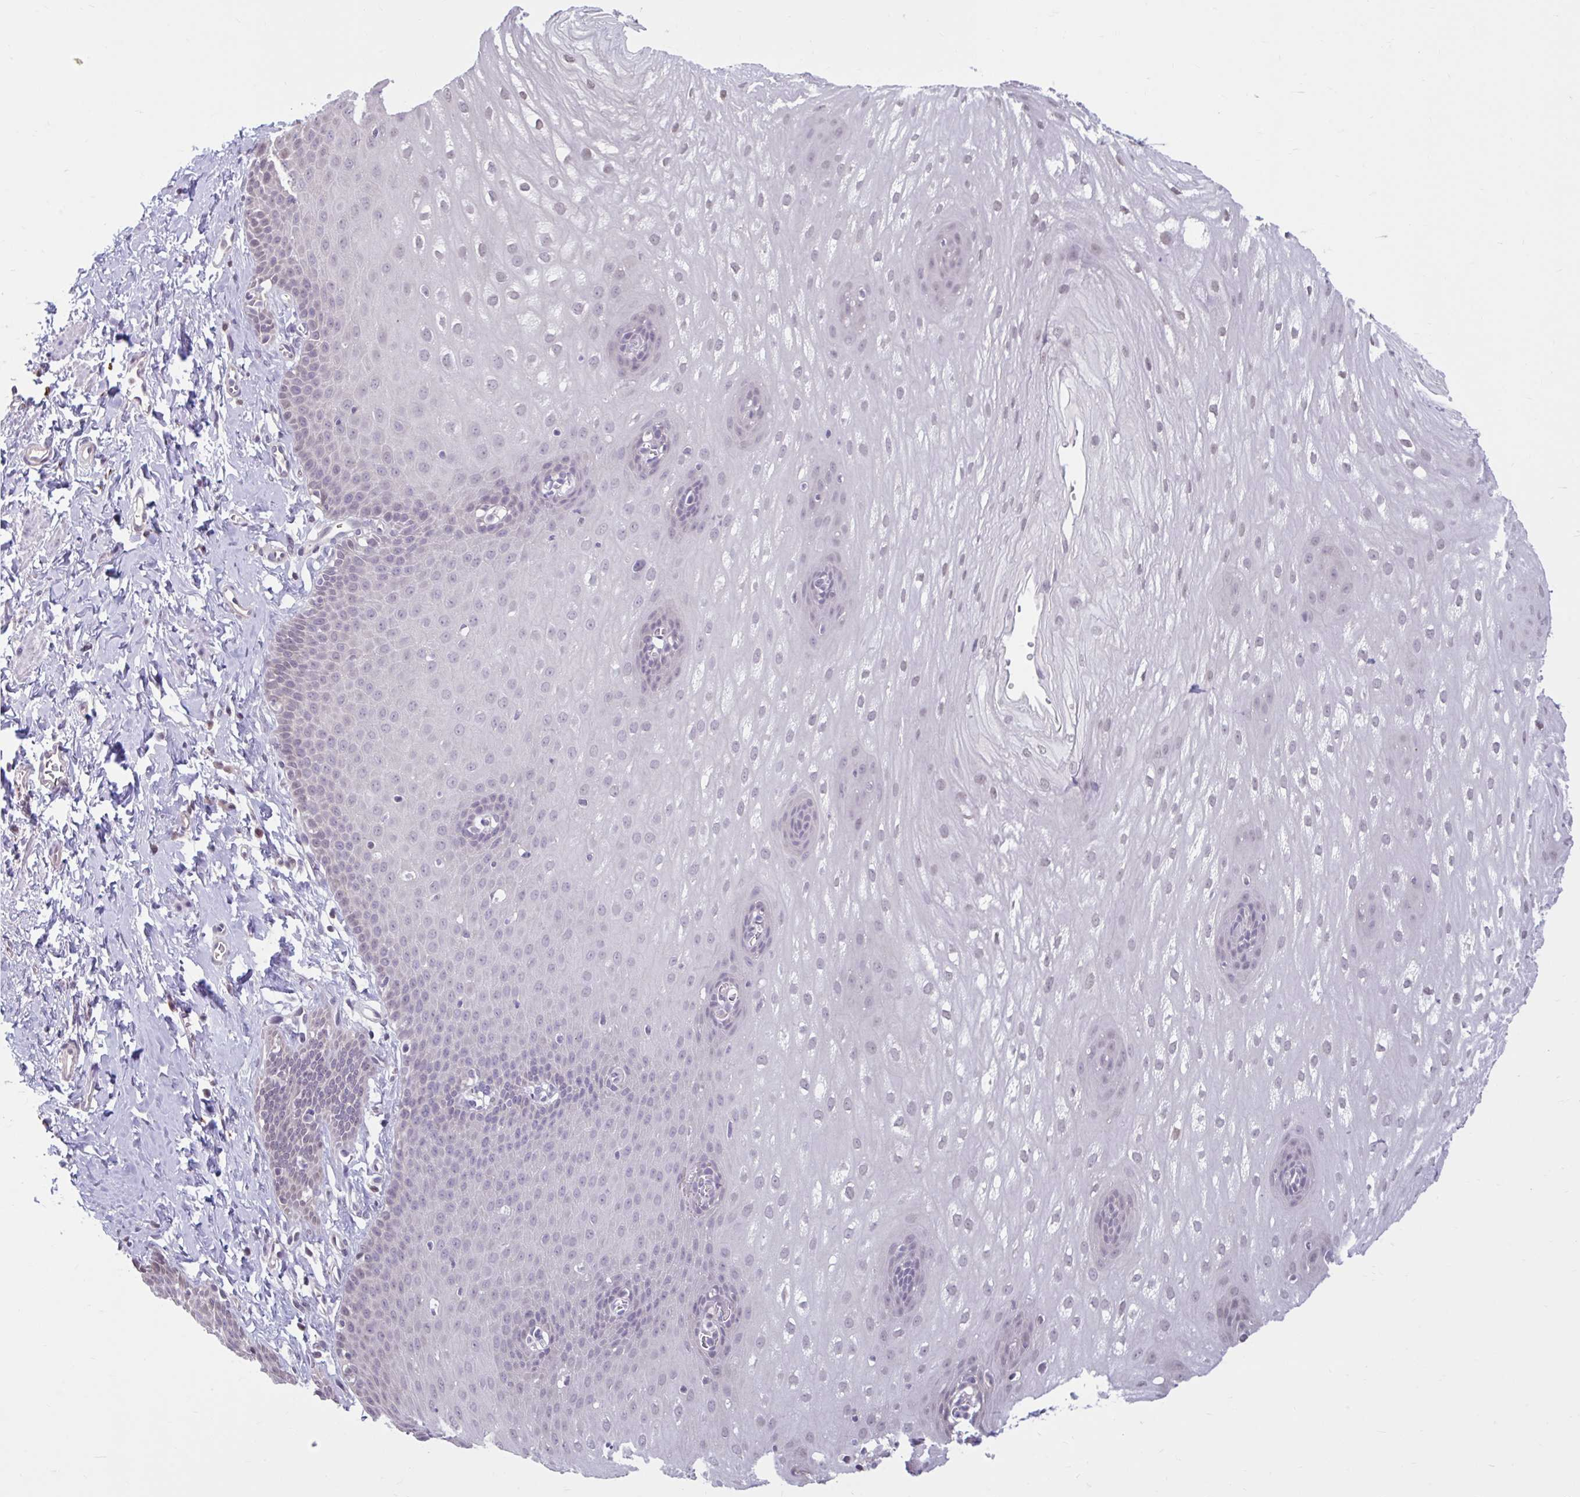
{"staining": {"intensity": "weak", "quantity": "<25%", "location": "nuclear"}, "tissue": "esophagus", "cell_type": "Squamous epithelial cells", "image_type": "normal", "snomed": [{"axis": "morphology", "description": "Normal tissue, NOS"}, {"axis": "topography", "description": "Esophagus"}], "caption": "Squamous epithelial cells are negative for protein expression in normal human esophagus. (Brightfield microscopy of DAB (3,3'-diaminobenzidine) IHC at high magnification).", "gene": "CDH19", "patient": {"sex": "male", "age": 70}}